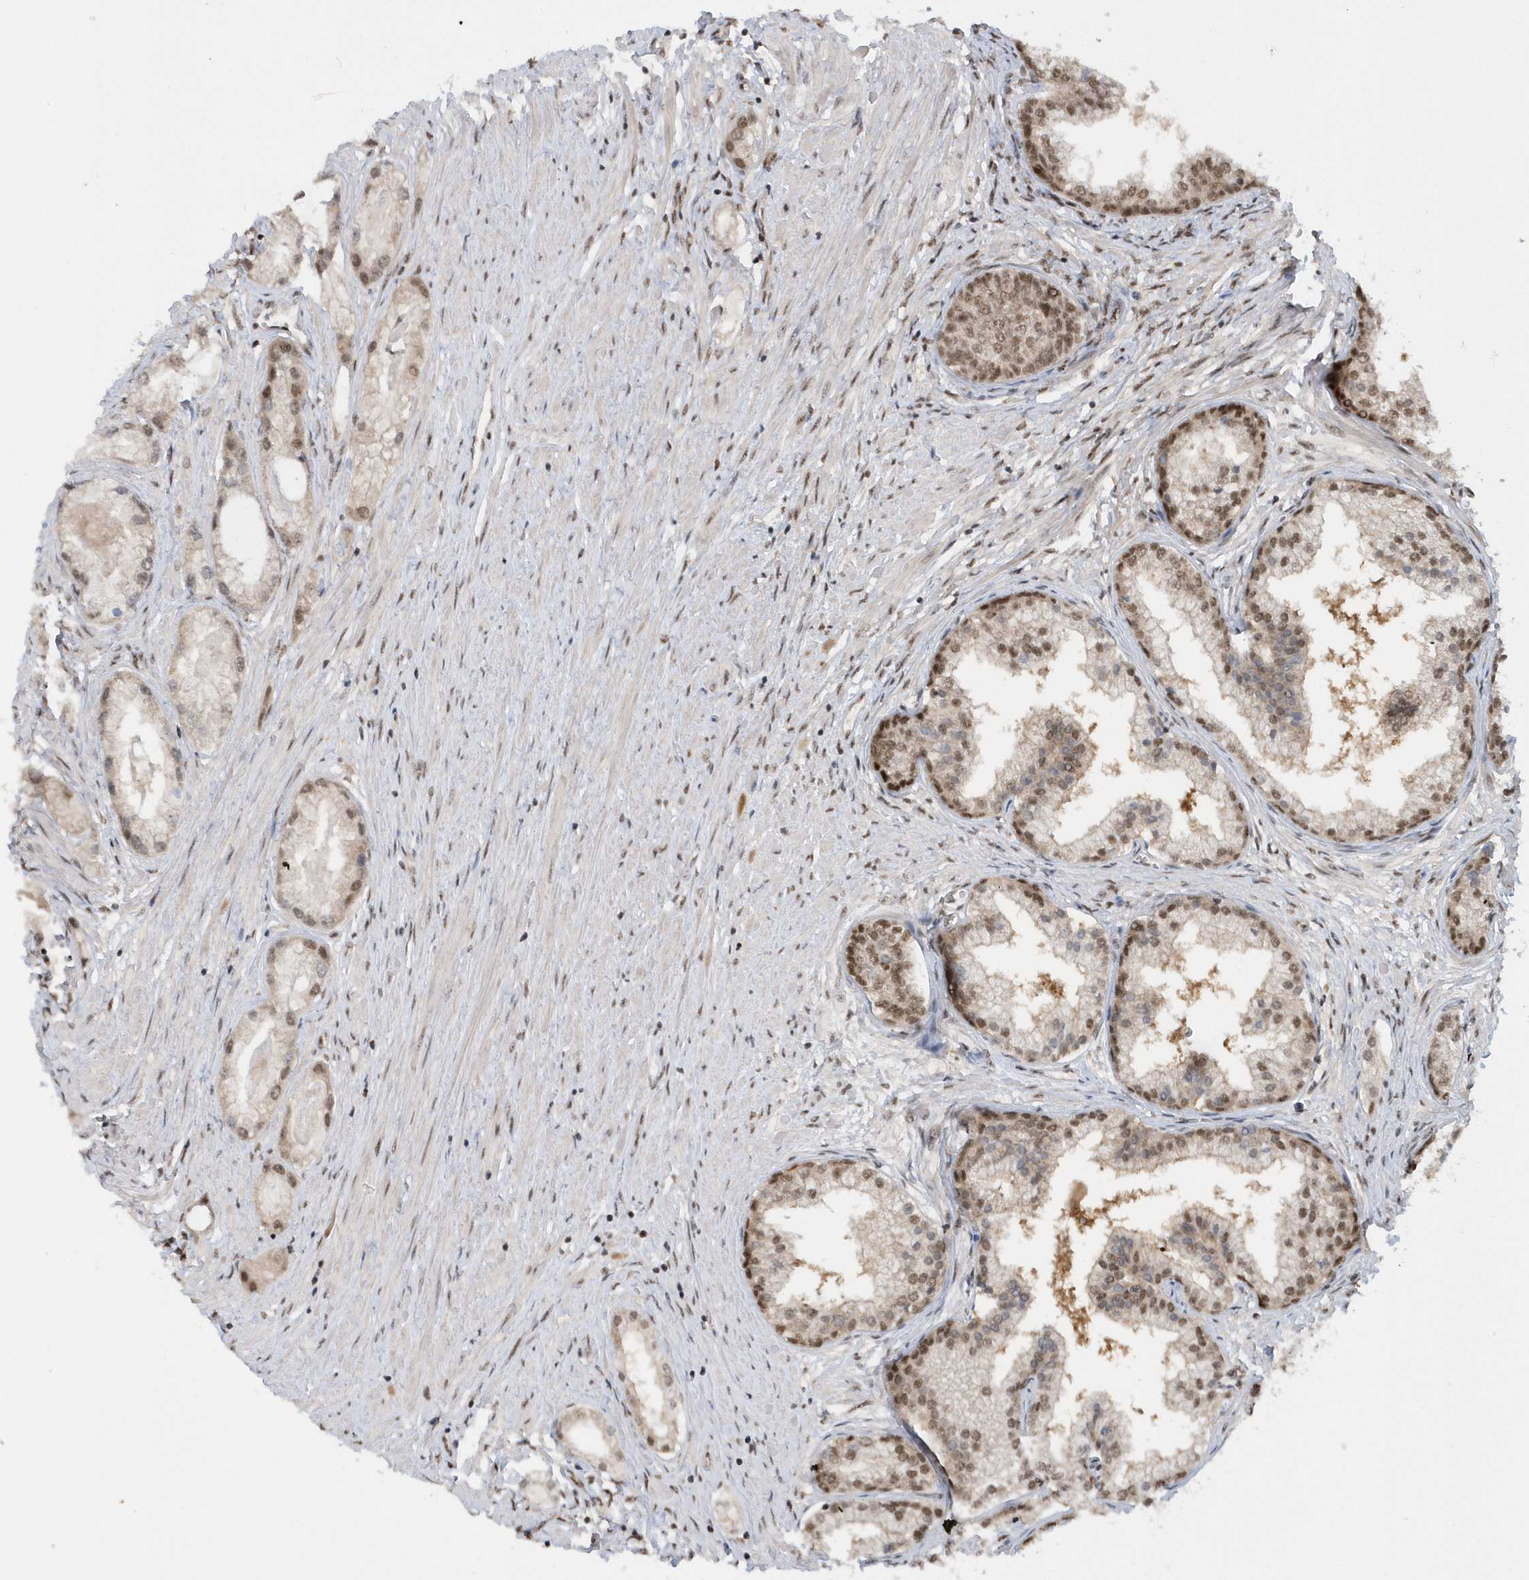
{"staining": {"intensity": "weak", "quantity": "25%-75%", "location": "nuclear"}, "tissue": "prostate cancer", "cell_type": "Tumor cells", "image_type": "cancer", "snomed": [{"axis": "morphology", "description": "Adenocarcinoma, Low grade"}, {"axis": "topography", "description": "Prostate"}], "caption": "Weak nuclear positivity is seen in approximately 25%-75% of tumor cells in prostate cancer.", "gene": "SEPHS1", "patient": {"sex": "male", "age": 62}}